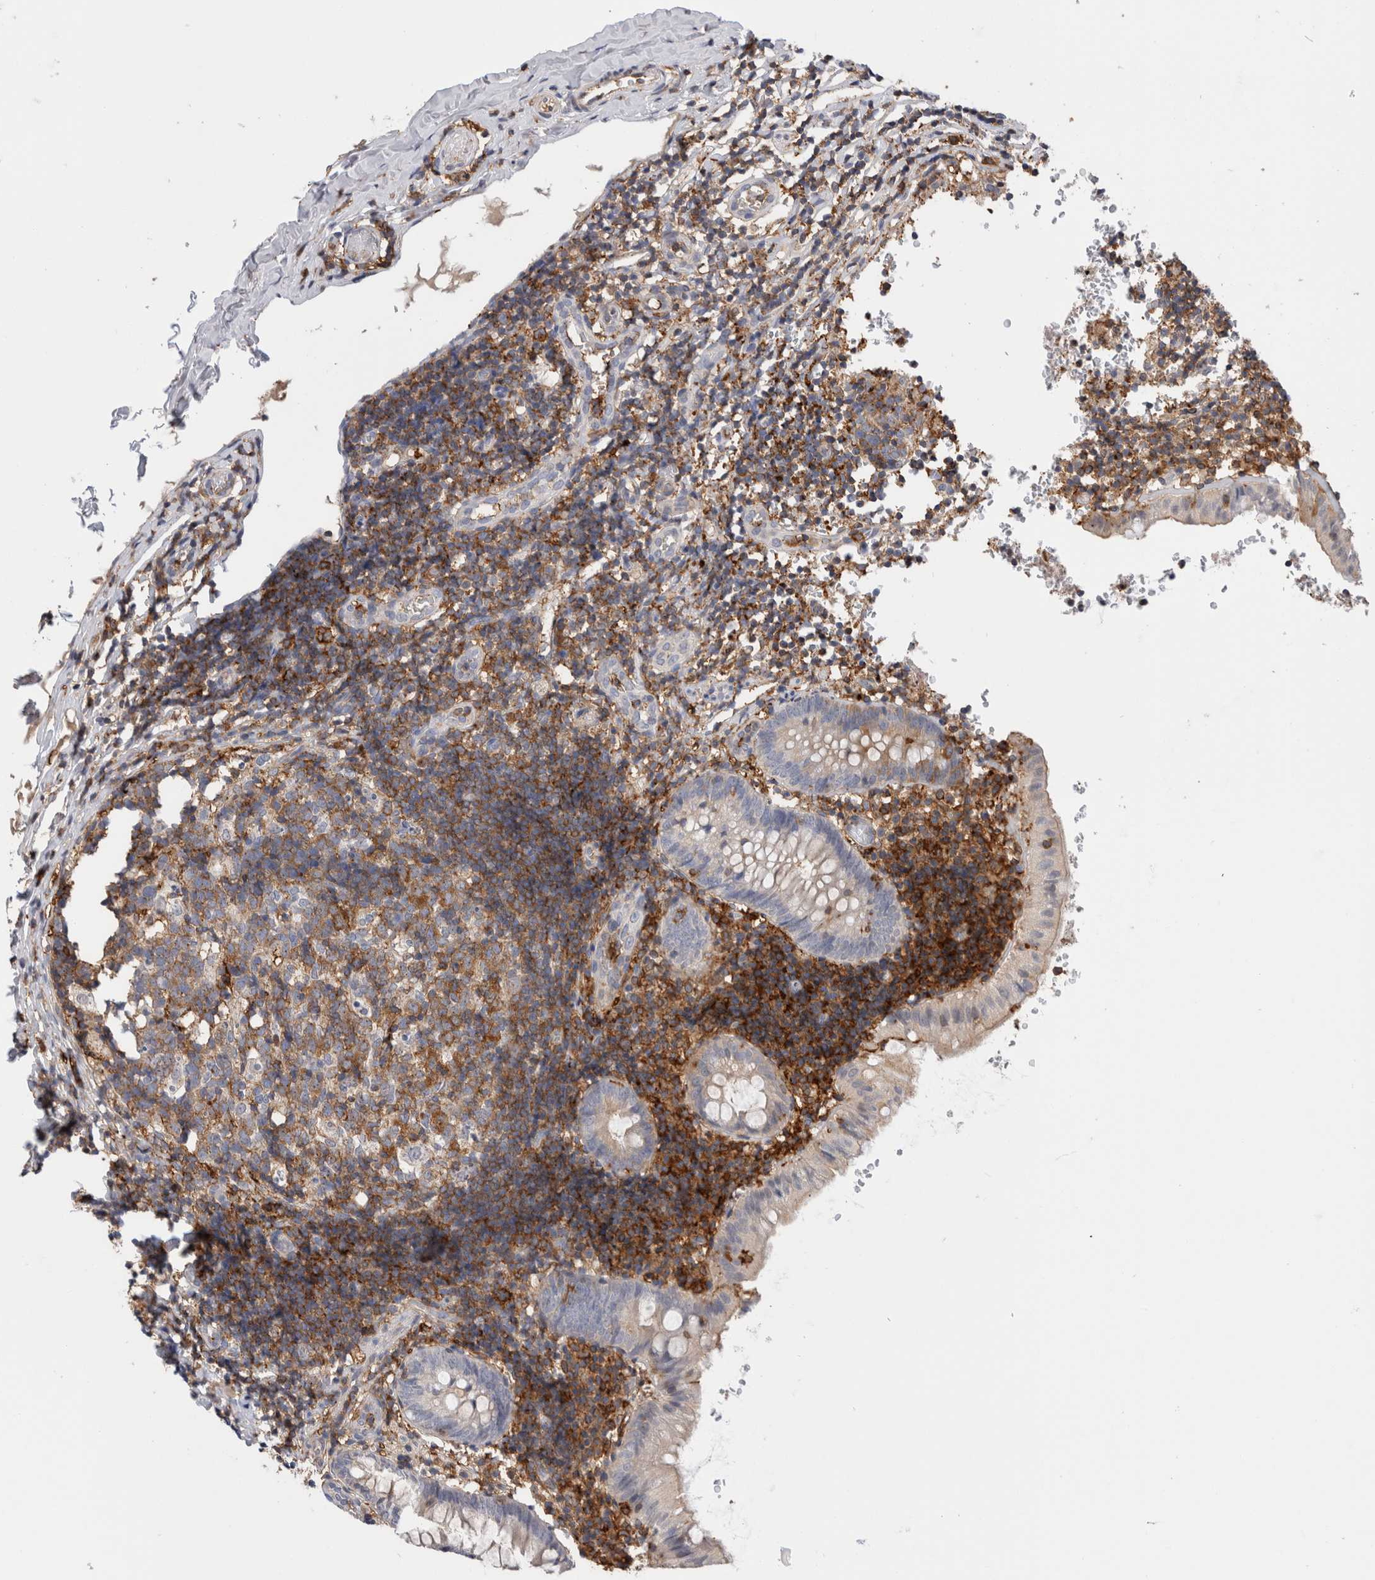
{"staining": {"intensity": "moderate", "quantity": "<25%", "location": "cytoplasmic/membranous"}, "tissue": "appendix", "cell_type": "Glandular cells", "image_type": "normal", "snomed": [{"axis": "morphology", "description": "Normal tissue, NOS"}, {"axis": "topography", "description": "Appendix"}], "caption": "Appendix stained with a brown dye demonstrates moderate cytoplasmic/membranous positive expression in about <25% of glandular cells.", "gene": "CCDC88B", "patient": {"sex": "male", "age": 8}}